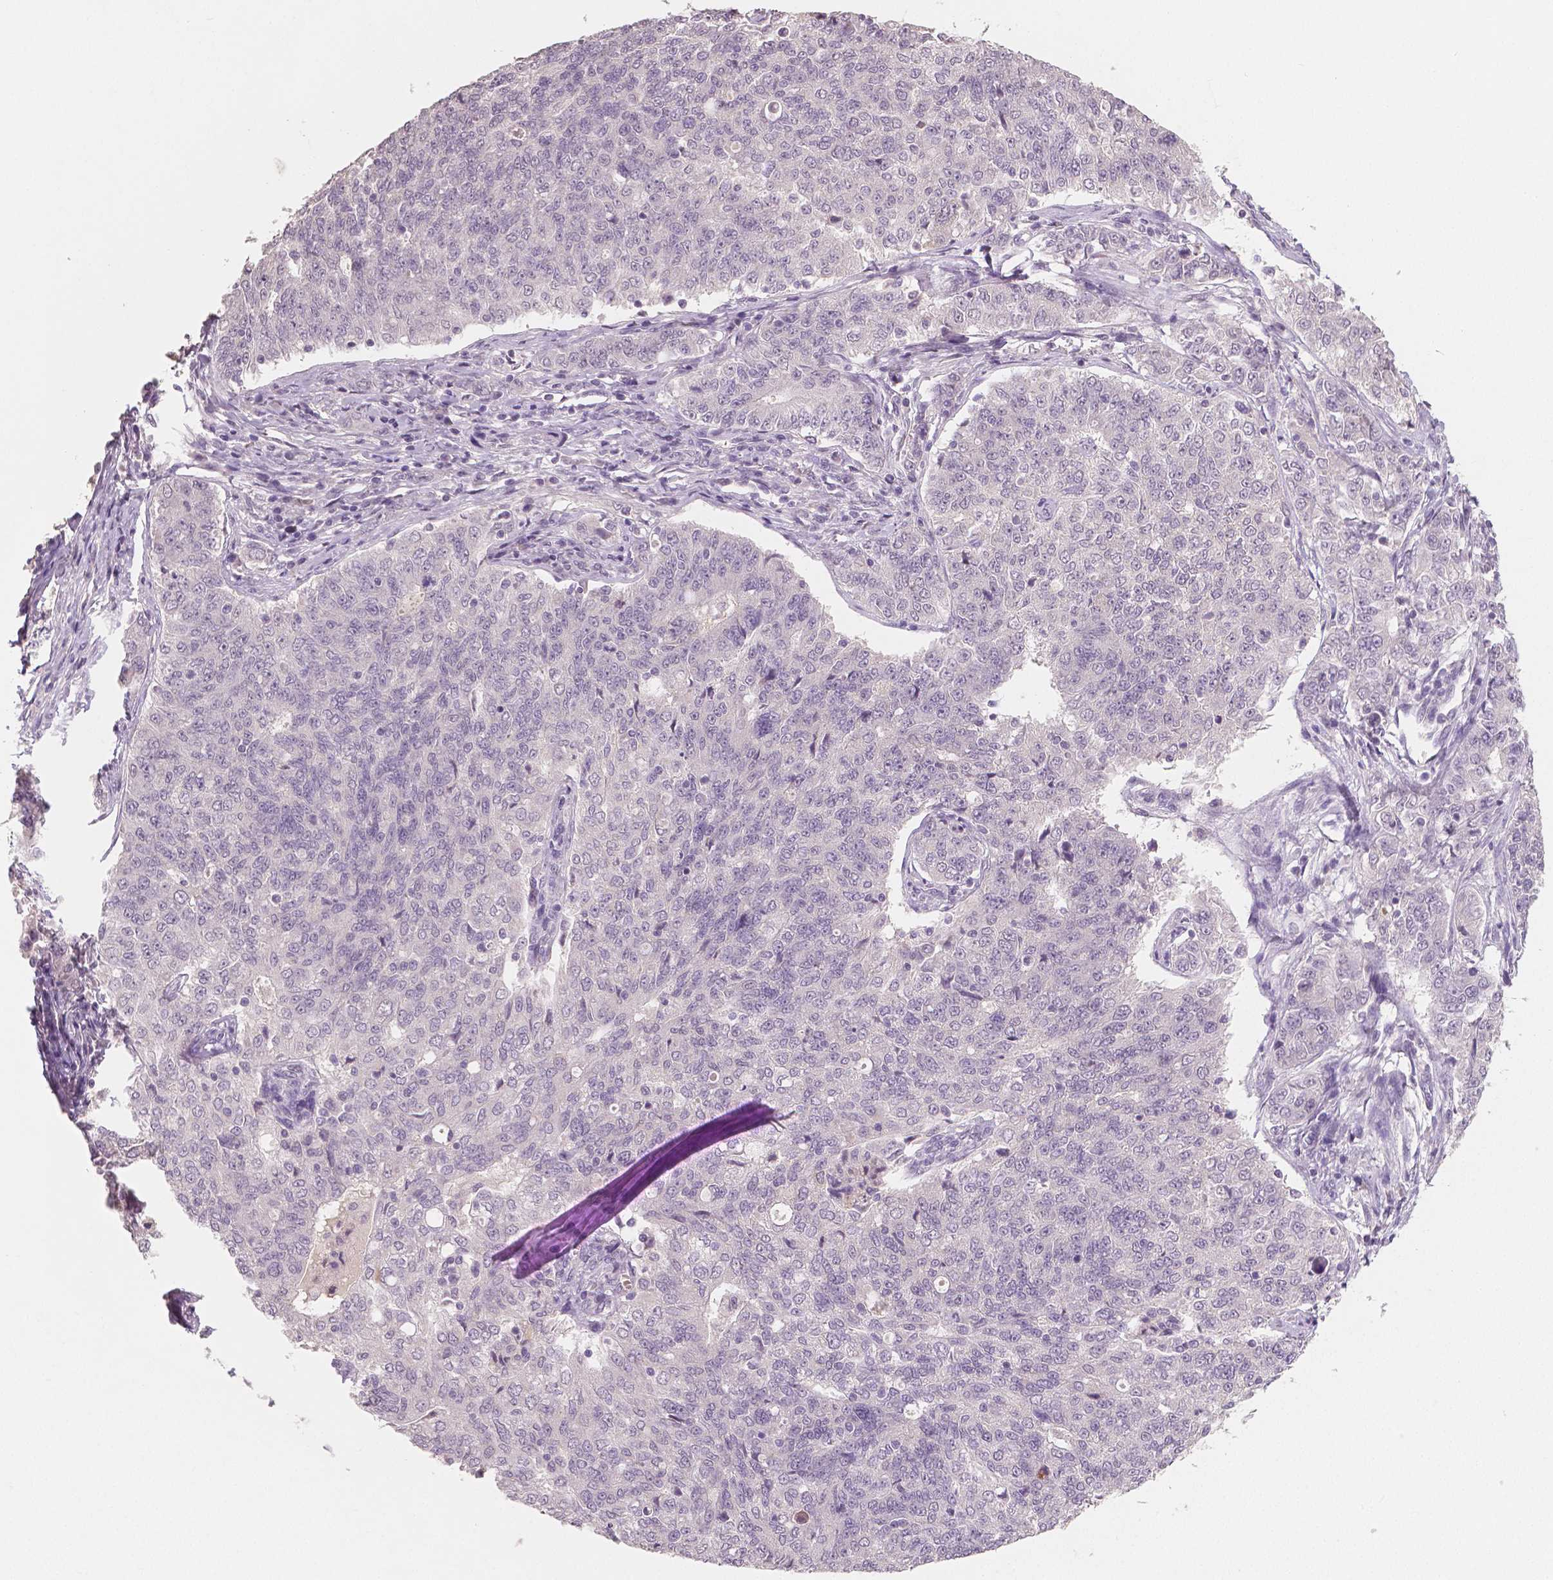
{"staining": {"intensity": "negative", "quantity": "none", "location": "none"}, "tissue": "endometrial cancer", "cell_type": "Tumor cells", "image_type": "cancer", "snomed": [{"axis": "morphology", "description": "Adenocarcinoma, NOS"}, {"axis": "topography", "description": "Endometrium"}], "caption": "Endometrial cancer stained for a protein using IHC exhibits no staining tumor cells.", "gene": "RNASE7", "patient": {"sex": "female", "age": 43}}